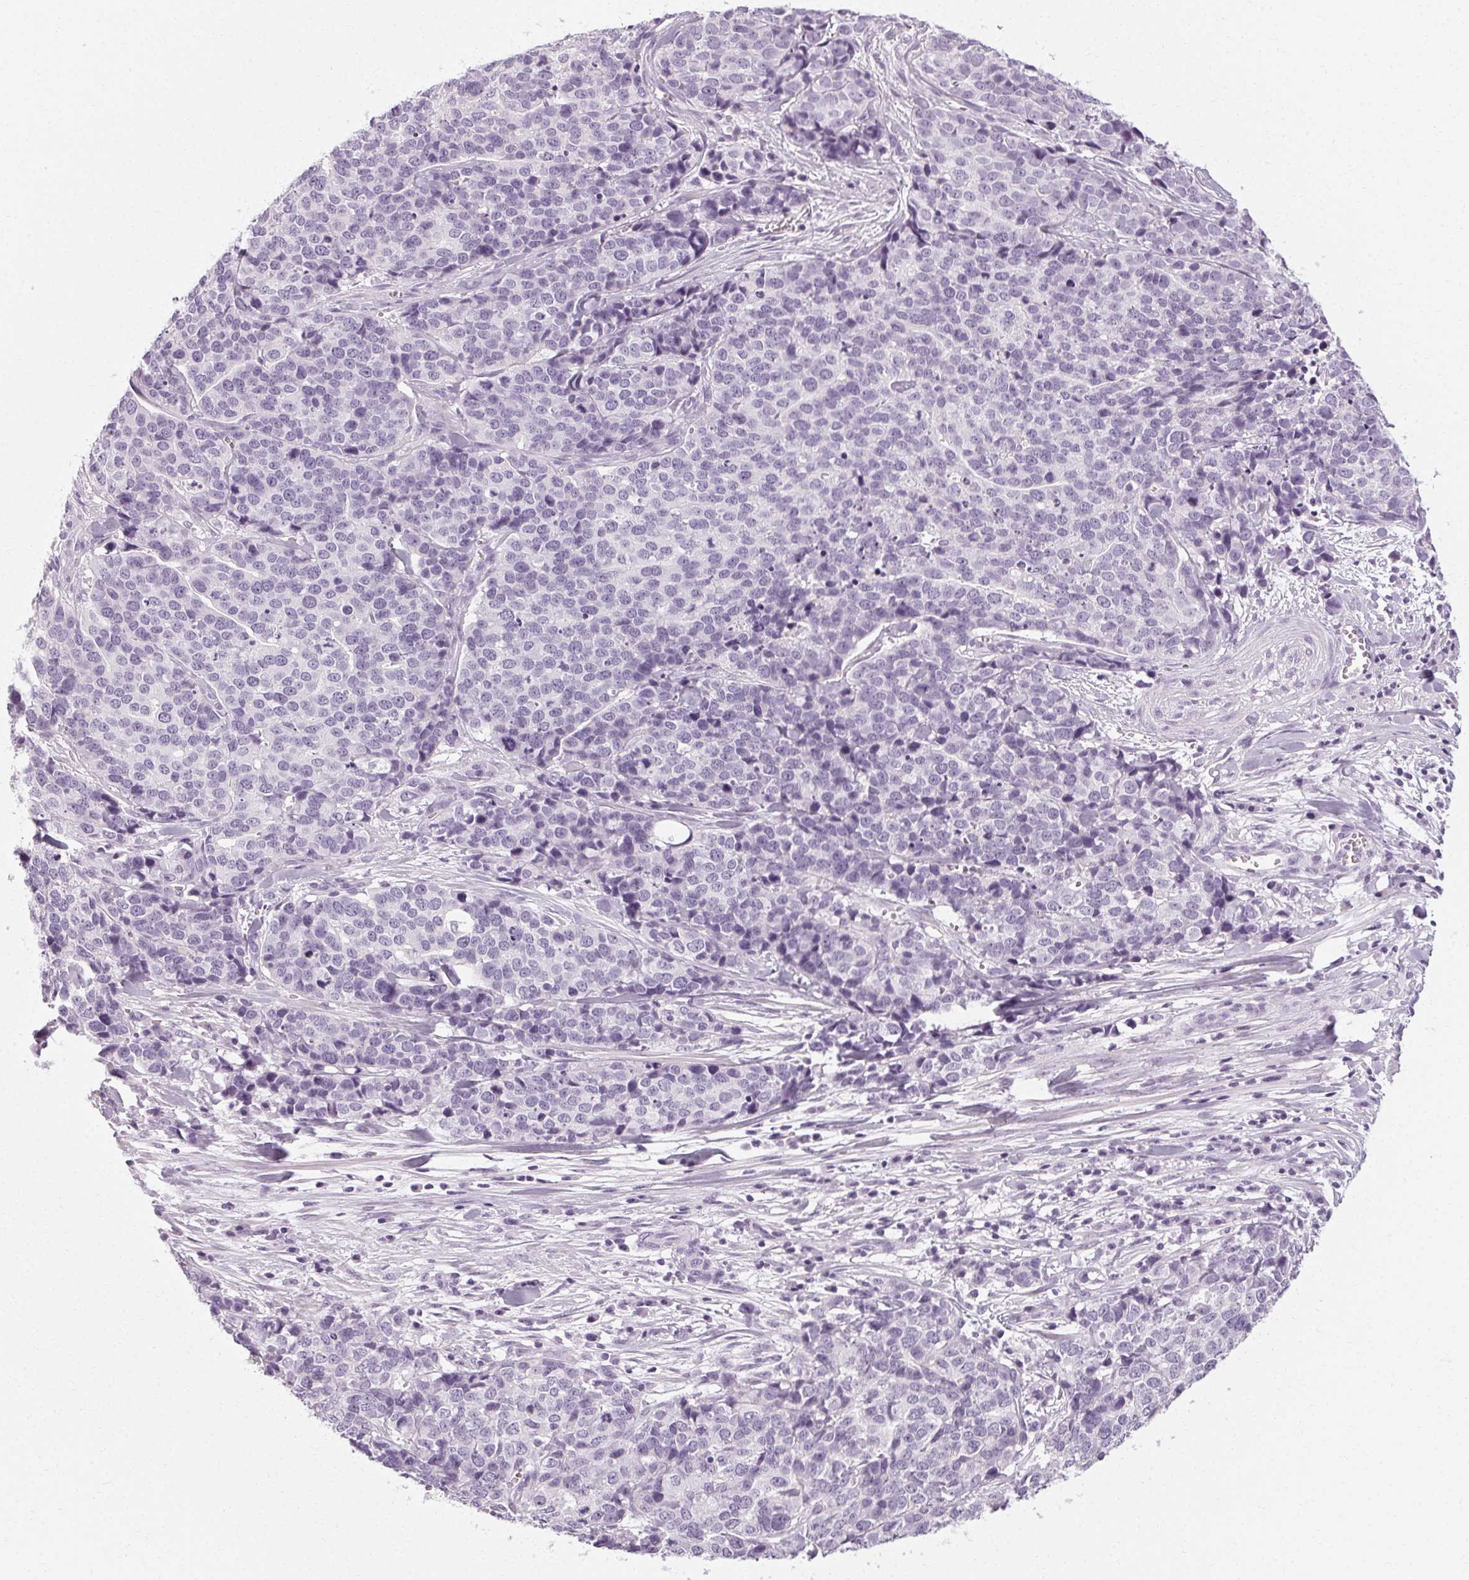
{"staining": {"intensity": "negative", "quantity": "none", "location": "none"}, "tissue": "ovarian cancer", "cell_type": "Tumor cells", "image_type": "cancer", "snomed": [{"axis": "morphology", "description": "Carcinoma, endometroid"}, {"axis": "topography", "description": "Ovary"}], "caption": "Immunohistochemistry micrograph of neoplastic tissue: endometroid carcinoma (ovarian) stained with DAB reveals no significant protein staining in tumor cells.", "gene": "POMC", "patient": {"sex": "female", "age": 65}}